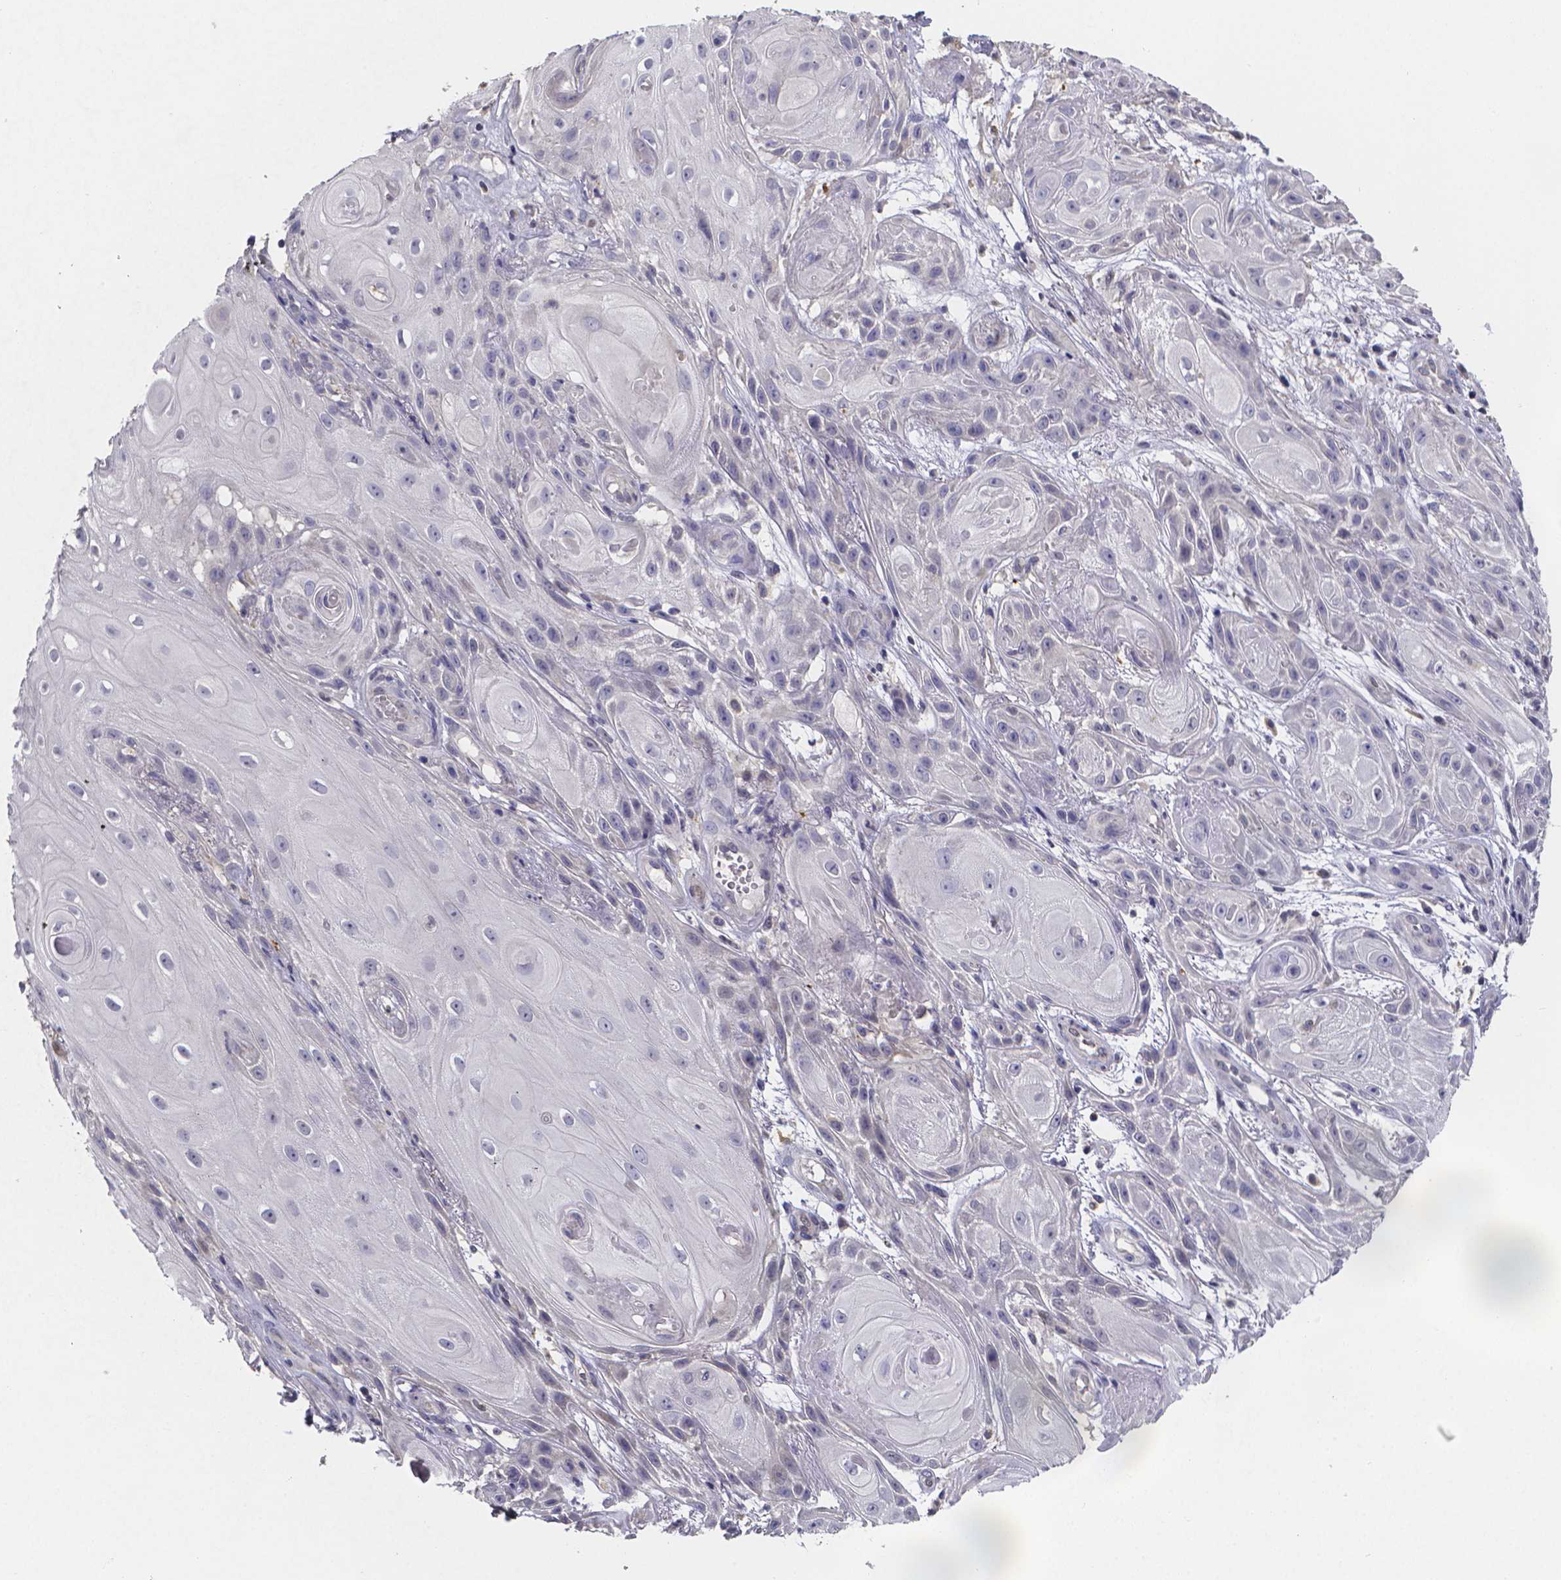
{"staining": {"intensity": "negative", "quantity": "none", "location": "none"}, "tissue": "skin cancer", "cell_type": "Tumor cells", "image_type": "cancer", "snomed": [{"axis": "morphology", "description": "Squamous cell carcinoma, NOS"}, {"axis": "topography", "description": "Skin"}], "caption": "A photomicrograph of human skin cancer is negative for staining in tumor cells.", "gene": "PAH", "patient": {"sex": "male", "age": 62}}